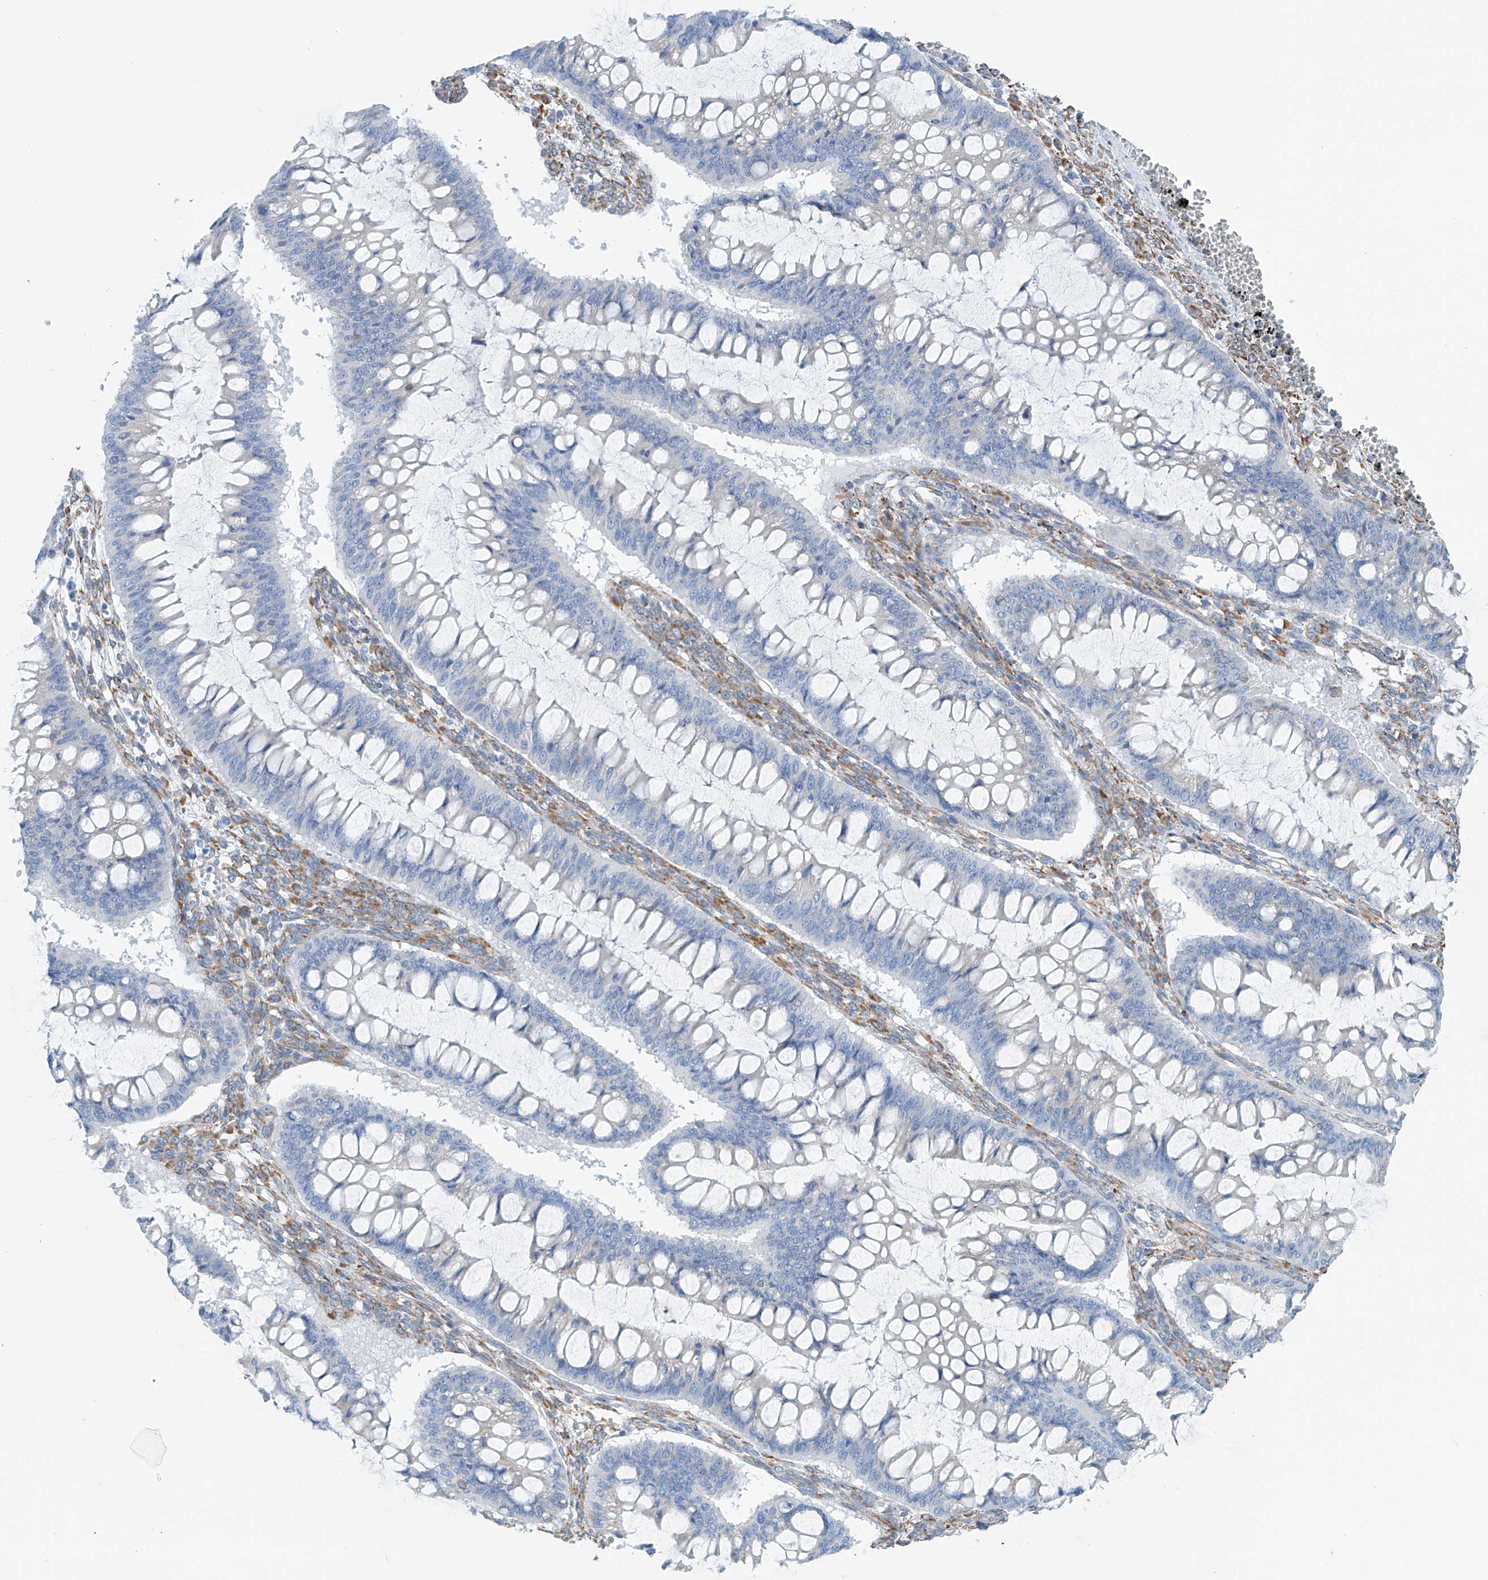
{"staining": {"intensity": "negative", "quantity": "none", "location": "none"}, "tissue": "ovarian cancer", "cell_type": "Tumor cells", "image_type": "cancer", "snomed": [{"axis": "morphology", "description": "Cystadenocarcinoma, mucinous, NOS"}, {"axis": "topography", "description": "Ovary"}], "caption": "Tumor cells show no significant positivity in ovarian mucinous cystadenocarcinoma. (DAB (3,3'-diaminobenzidine) IHC with hematoxylin counter stain).", "gene": "RCN2", "patient": {"sex": "female", "age": 73}}